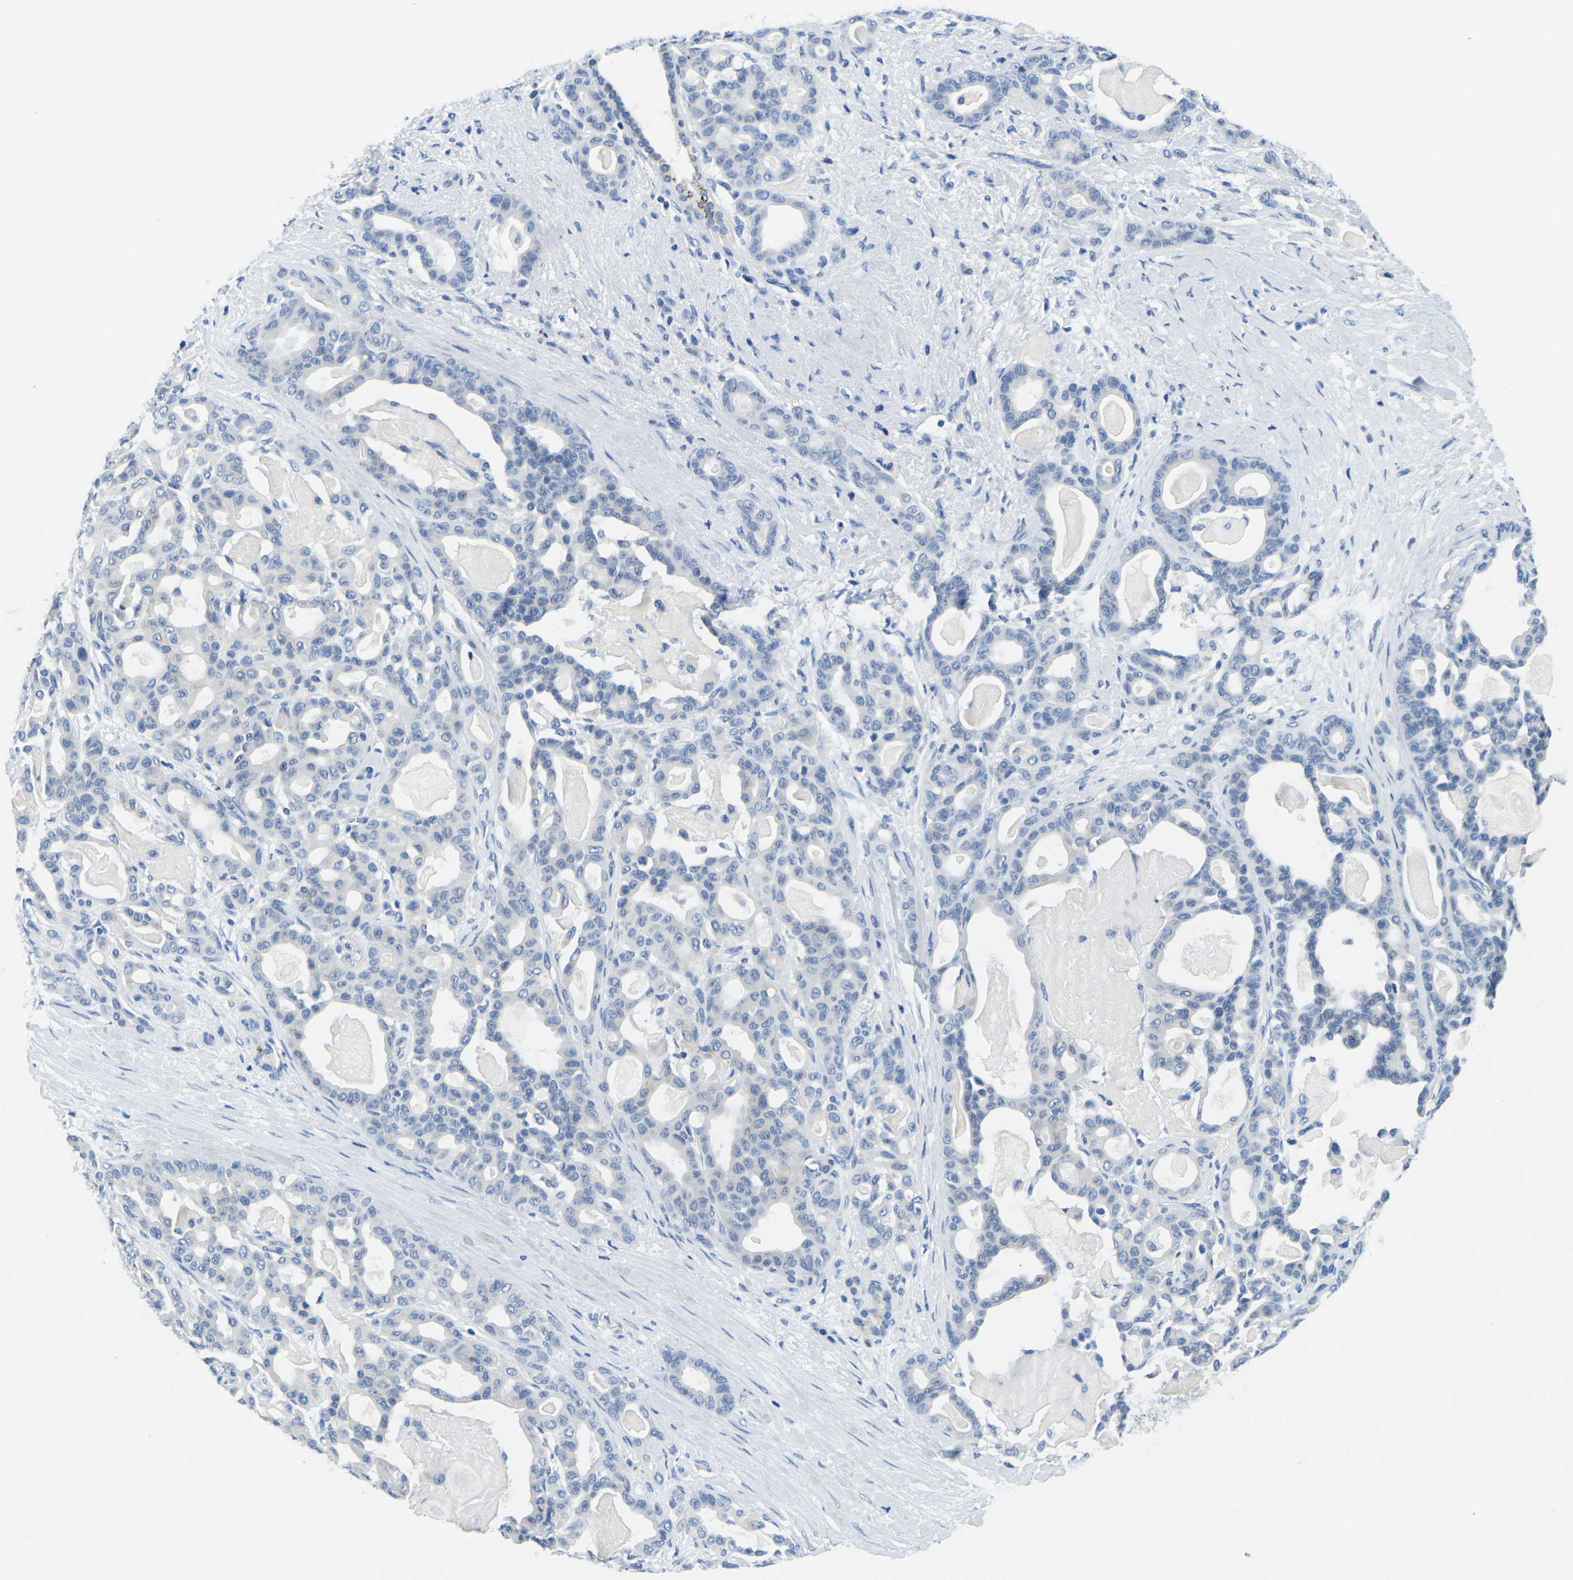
{"staining": {"intensity": "negative", "quantity": "none", "location": "none"}, "tissue": "pancreatic cancer", "cell_type": "Tumor cells", "image_type": "cancer", "snomed": [{"axis": "morphology", "description": "Adenocarcinoma, NOS"}, {"axis": "topography", "description": "Pancreas"}], "caption": "High magnification brightfield microscopy of pancreatic cancer stained with DAB (brown) and counterstained with hematoxylin (blue): tumor cells show no significant positivity.", "gene": "FAM3D", "patient": {"sex": "male", "age": 63}}